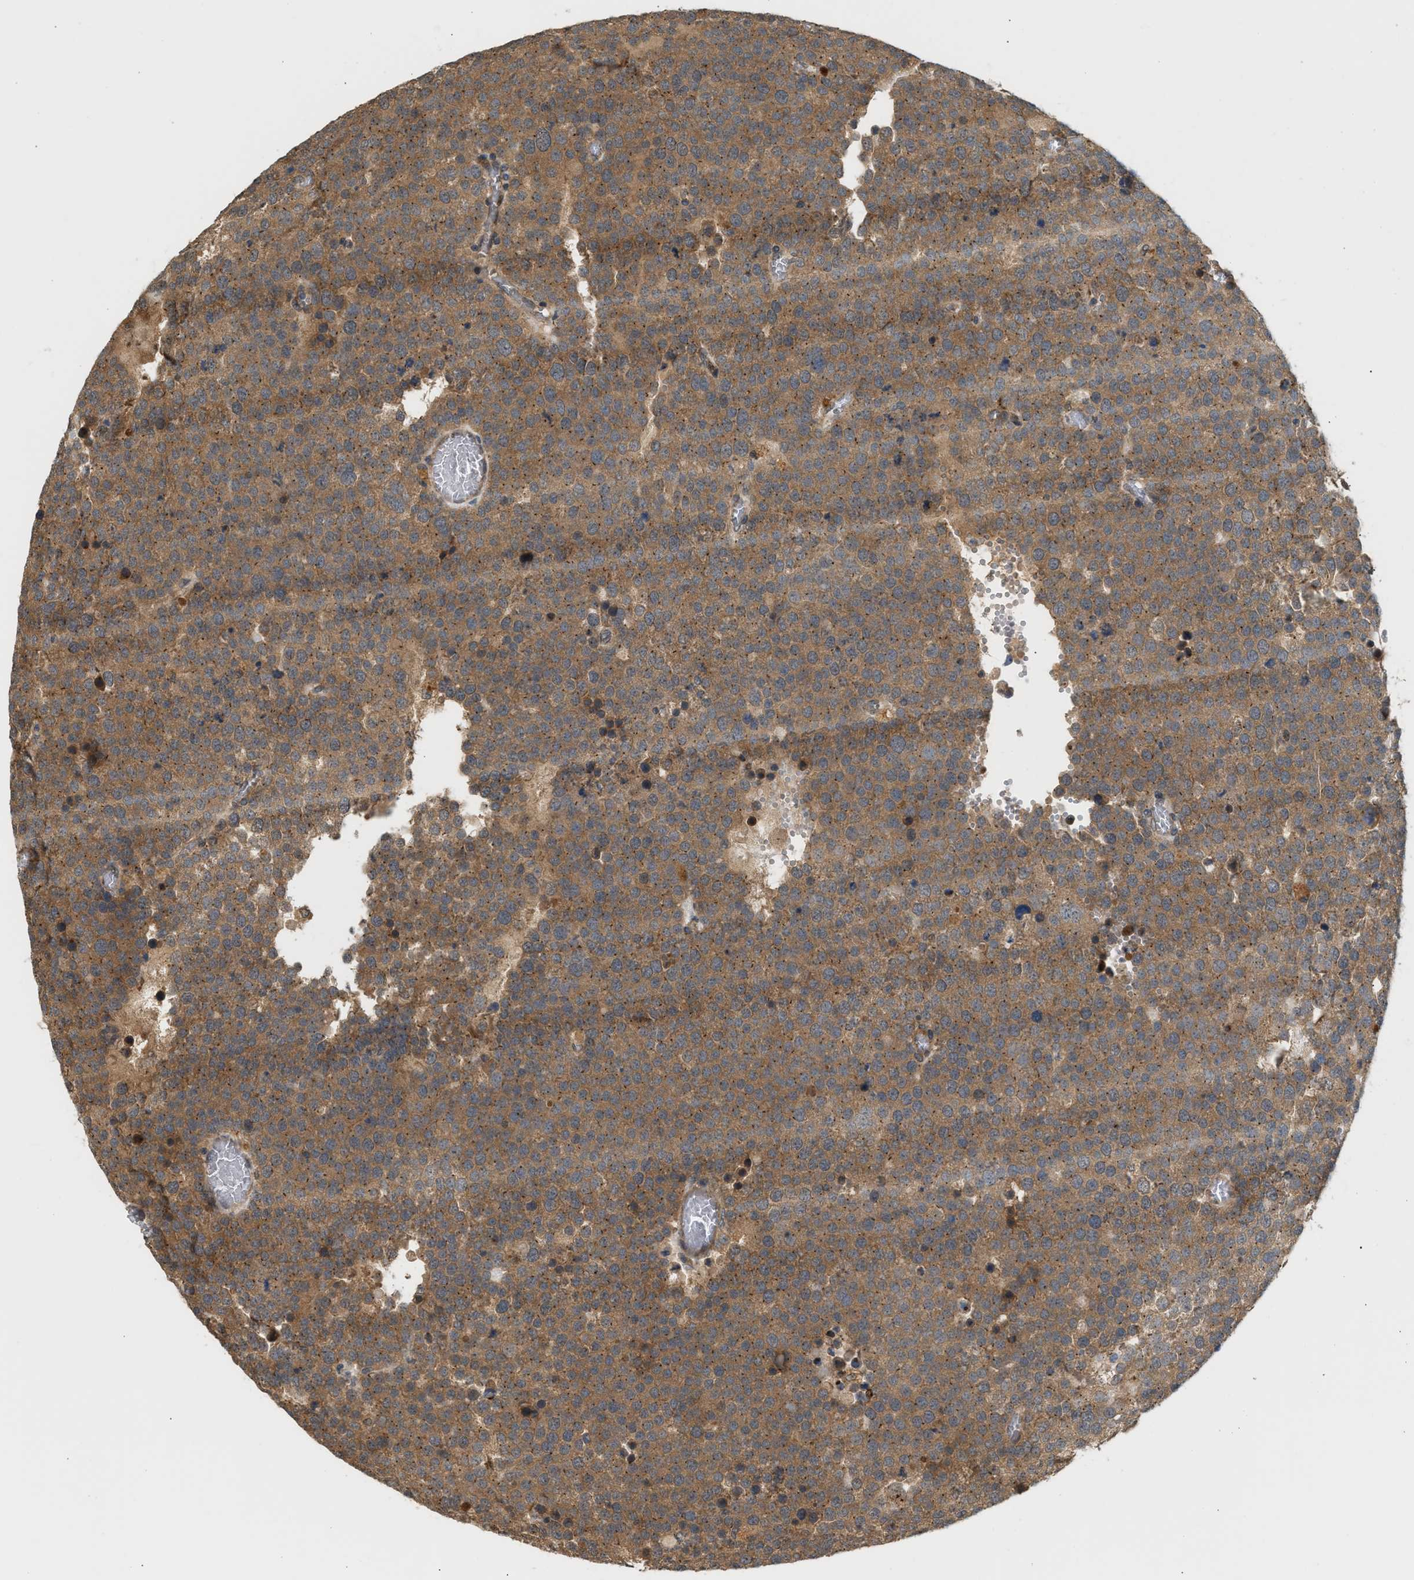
{"staining": {"intensity": "moderate", "quantity": ">75%", "location": "cytoplasmic/membranous"}, "tissue": "testis cancer", "cell_type": "Tumor cells", "image_type": "cancer", "snomed": [{"axis": "morphology", "description": "Normal tissue, NOS"}, {"axis": "morphology", "description": "Seminoma, NOS"}, {"axis": "topography", "description": "Testis"}], "caption": "Immunohistochemical staining of human testis seminoma exhibits medium levels of moderate cytoplasmic/membranous positivity in about >75% of tumor cells. (IHC, brightfield microscopy, high magnification).", "gene": "MAP2K5", "patient": {"sex": "male", "age": 71}}